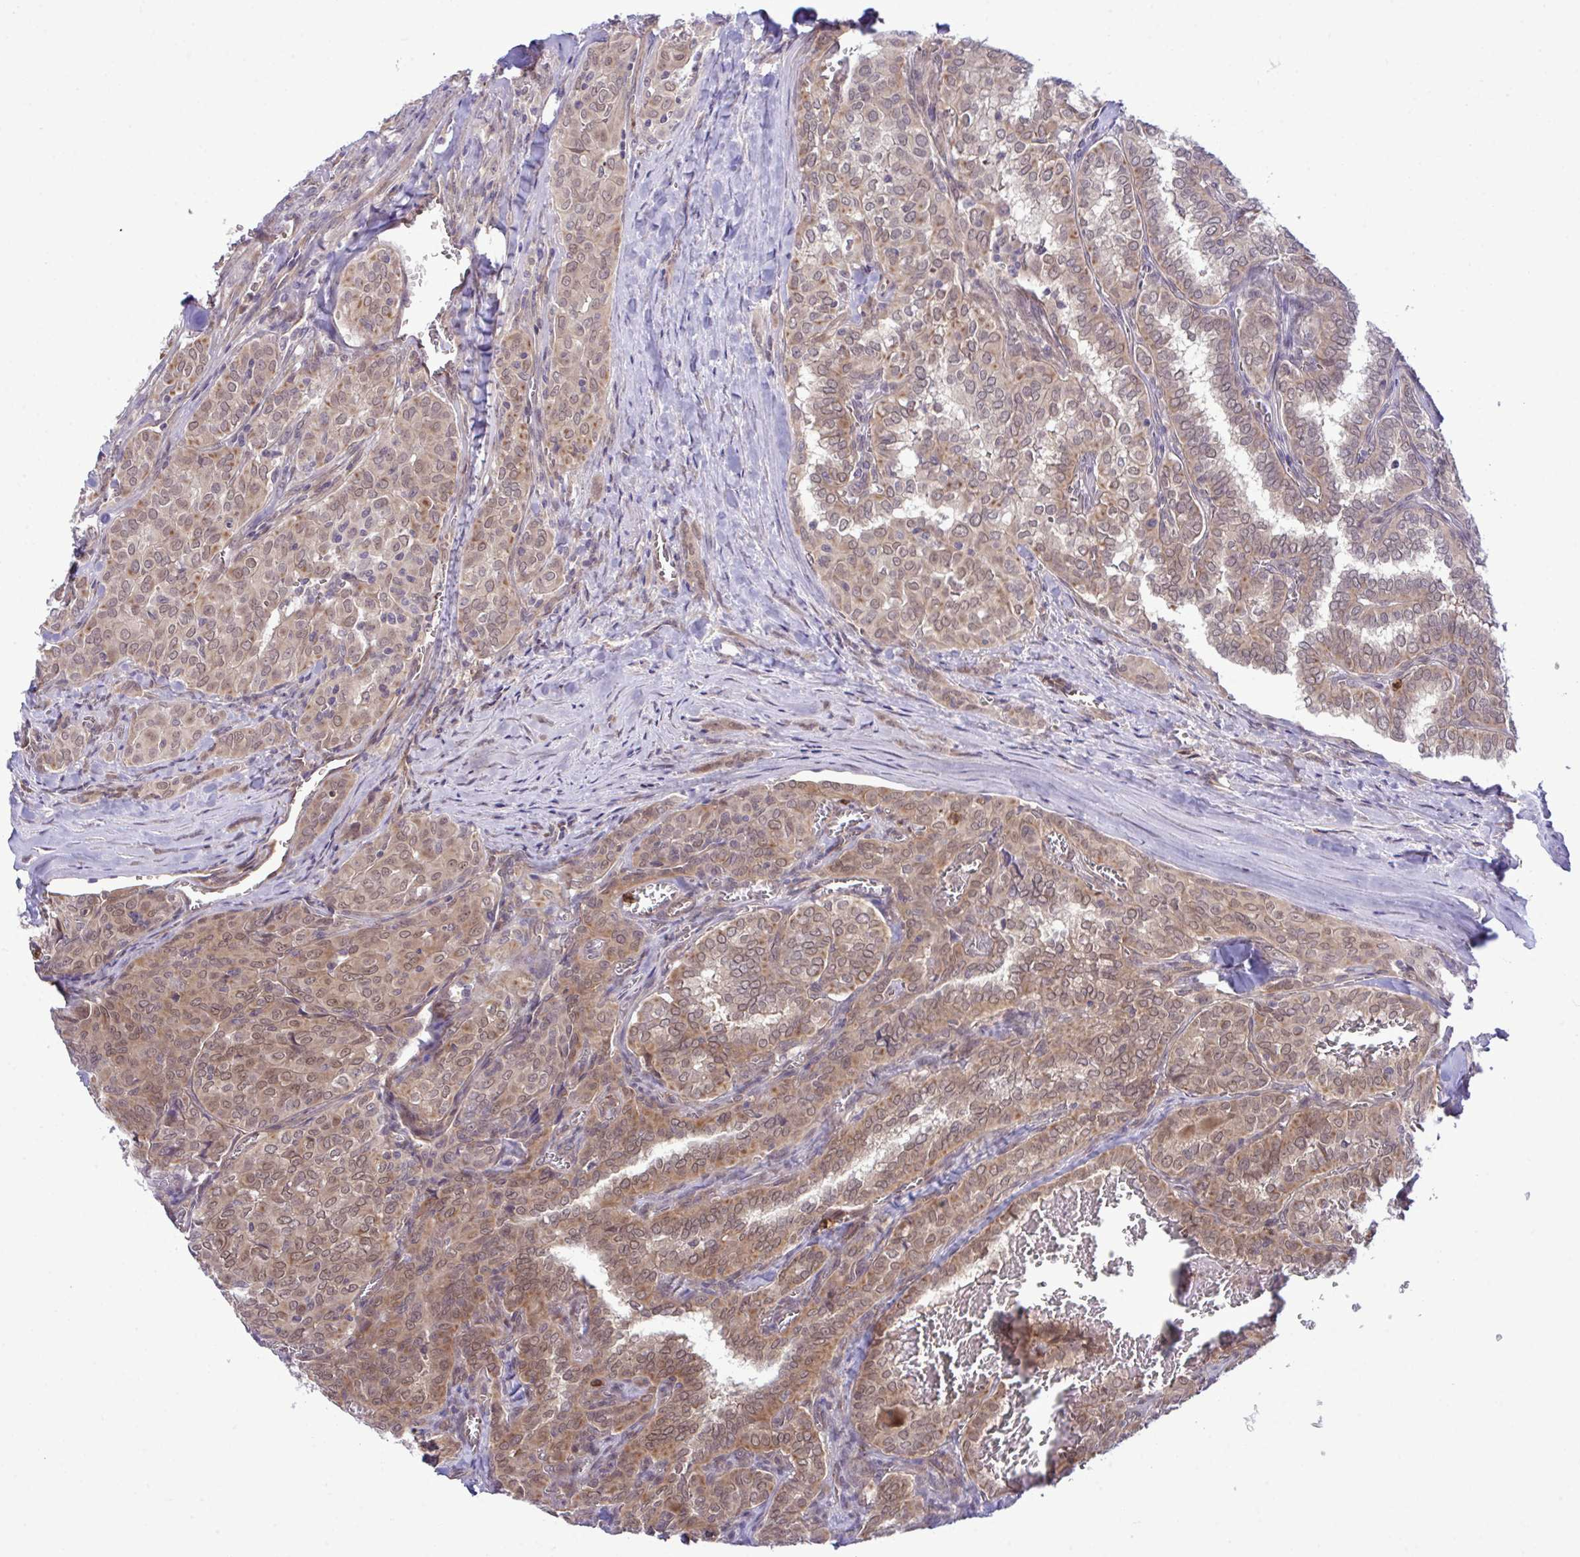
{"staining": {"intensity": "moderate", "quantity": ">75%", "location": "cytoplasmic/membranous,nuclear"}, "tissue": "thyroid cancer", "cell_type": "Tumor cells", "image_type": "cancer", "snomed": [{"axis": "morphology", "description": "Papillary adenocarcinoma, NOS"}, {"axis": "topography", "description": "Thyroid gland"}], "caption": "Protein staining by IHC reveals moderate cytoplasmic/membranous and nuclear positivity in about >75% of tumor cells in thyroid cancer (papillary adenocarcinoma). The staining is performed using DAB (3,3'-diaminobenzidine) brown chromogen to label protein expression. The nuclei are counter-stained blue using hematoxylin.", "gene": "CMPK1", "patient": {"sex": "female", "age": 30}}